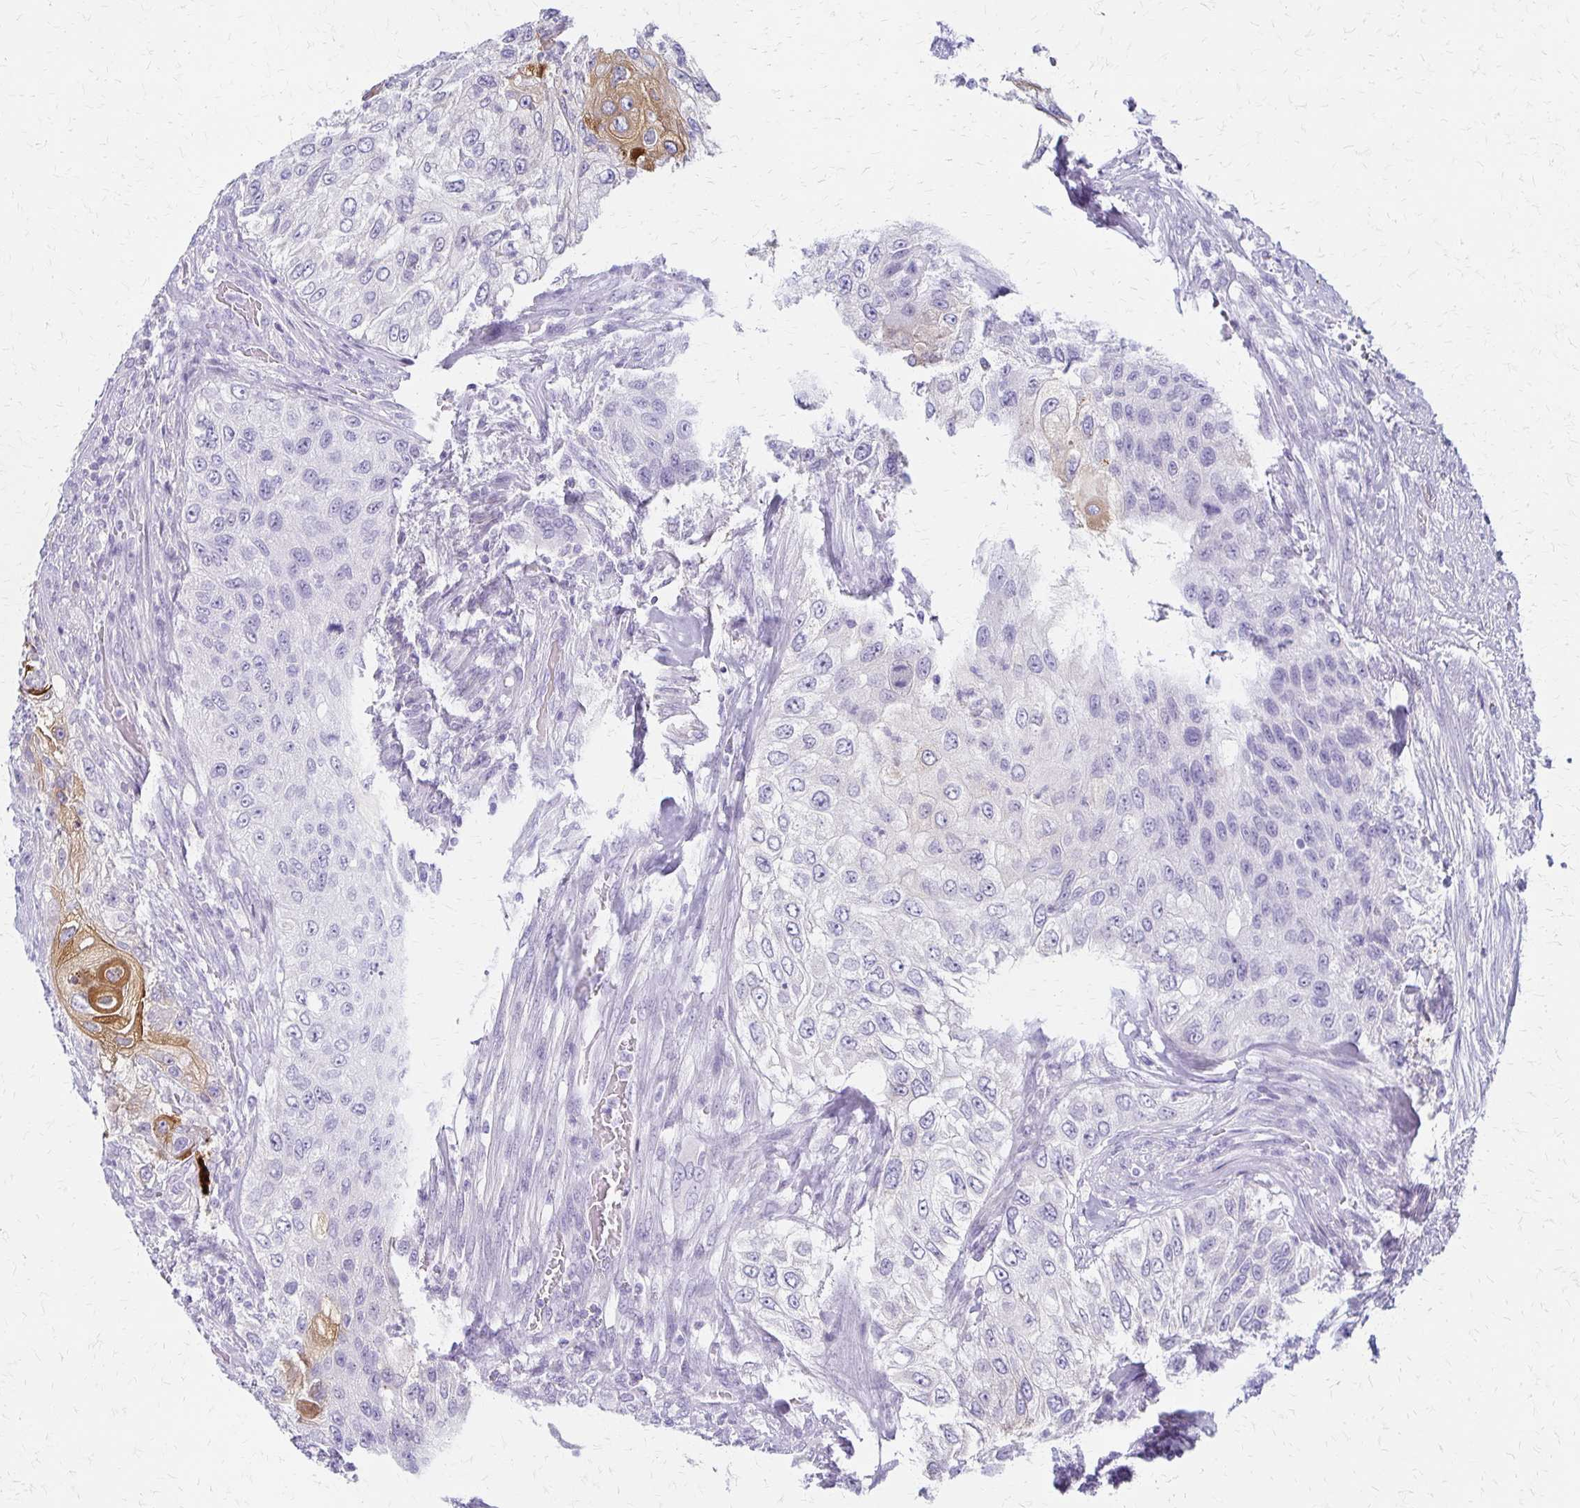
{"staining": {"intensity": "moderate", "quantity": "<25%", "location": "cytoplasmic/membranous"}, "tissue": "urothelial cancer", "cell_type": "Tumor cells", "image_type": "cancer", "snomed": [{"axis": "morphology", "description": "Urothelial carcinoma, High grade"}, {"axis": "topography", "description": "Urinary bladder"}], "caption": "A histopathology image showing moderate cytoplasmic/membranous positivity in approximately <25% of tumor cells in high-grade urothelial carcinoma, as visualized by brown immunohistochemical staining.", "gene": "IVL", "patient": {"sex": "female", "age": 60}}